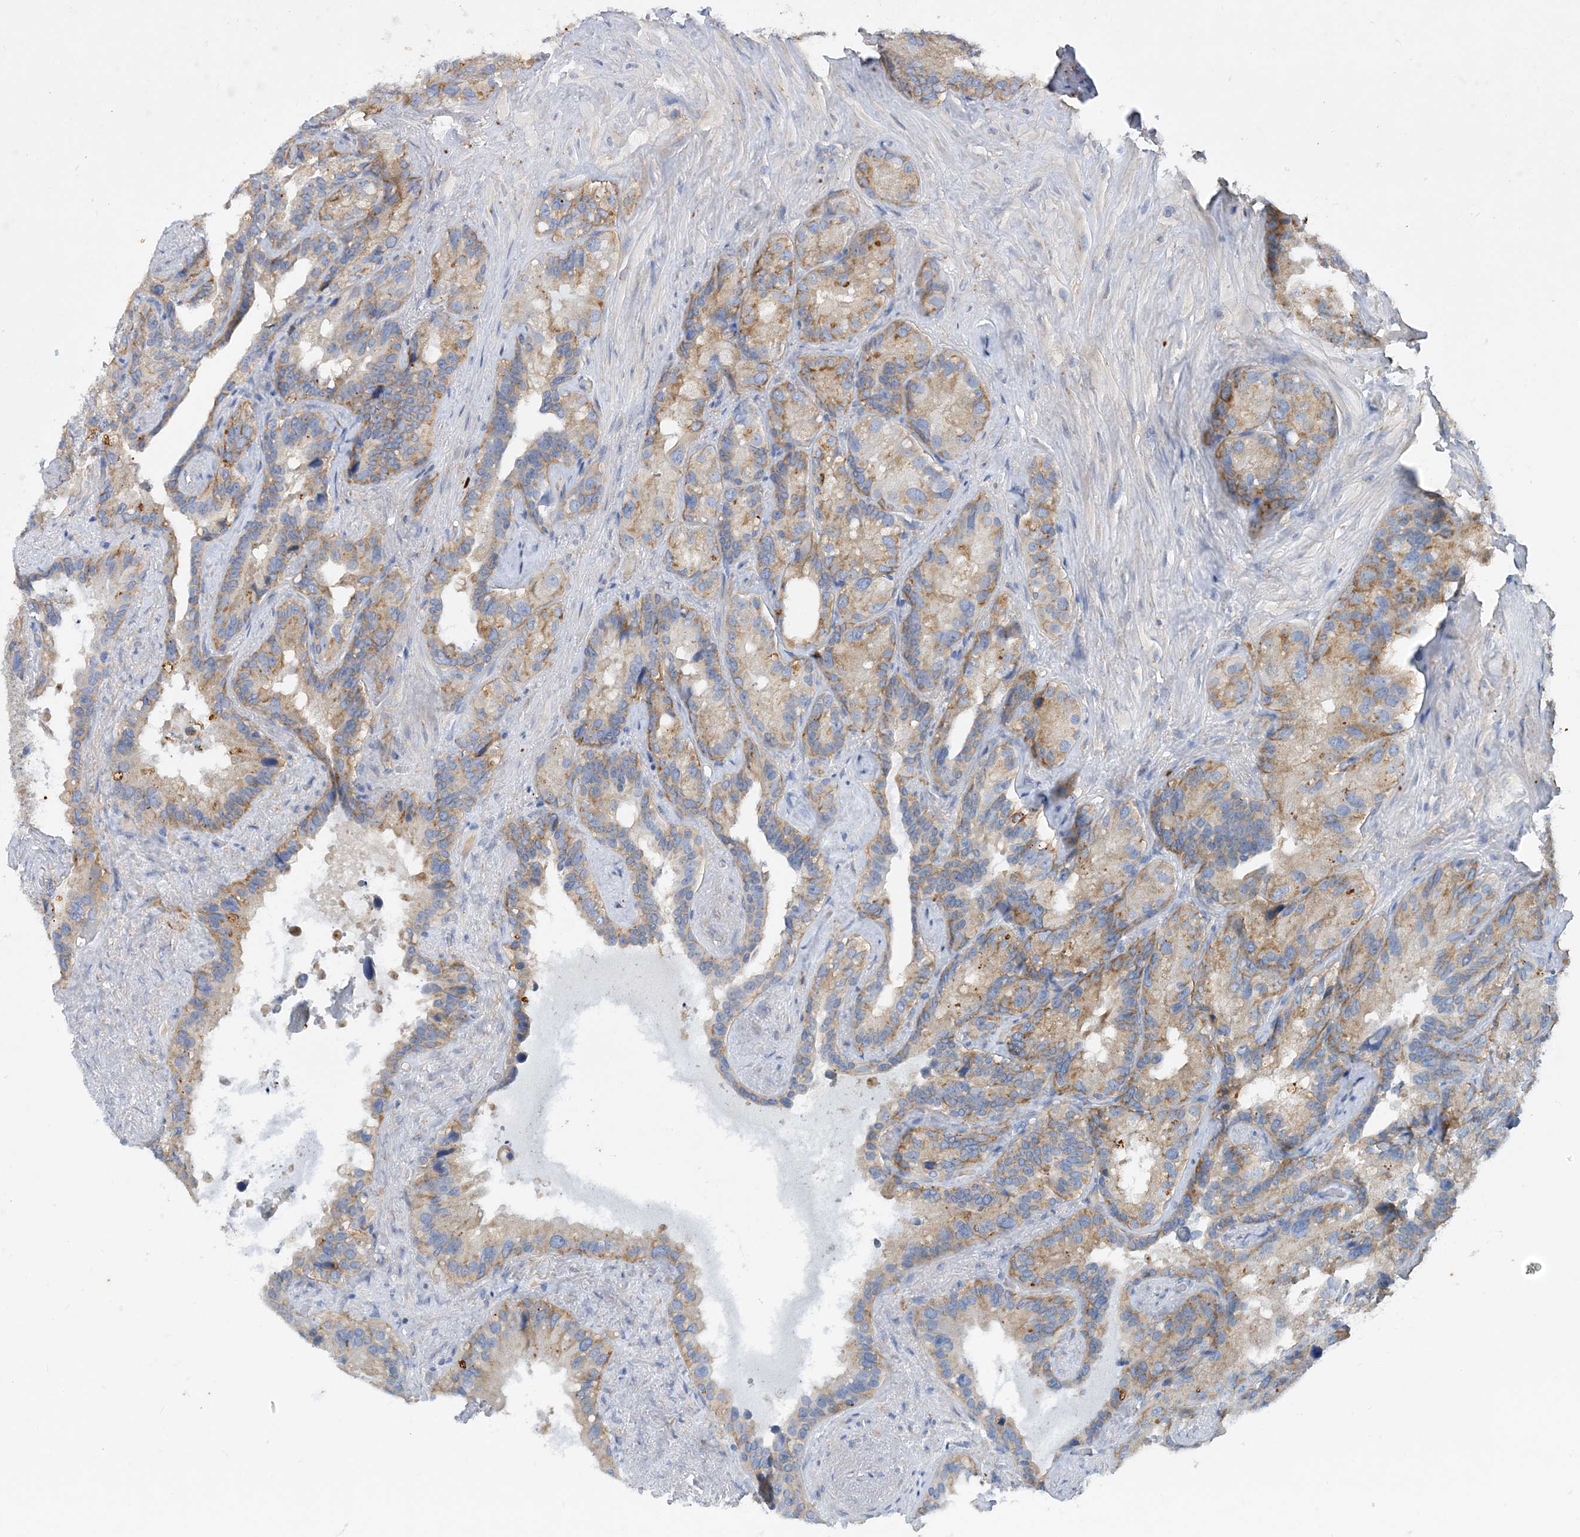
{"staining": {"intensity": "moderate", "quantity": ">75%", "location": "cytoplasmic/membranous"}, "tissue": "seminal vesicle", "cell_type": "Glandular cells", "image_type": "normal", "snomed": [{"axis": "morphology", "description": "Normal tissue, NOS"}, {"axis": "topography", "description": "Prostate"}, {"axis": "topography", "description": "Seminal veicle"}], "caption": "This is a micrograph of immunohistochemistry staining of unremarkable seminal vesicle, which shows moderate positivity in the cytoplasmic/membranous of glandular cells.", "gene": "GRINA", "patient": {"sex": "male", "age": 68}}